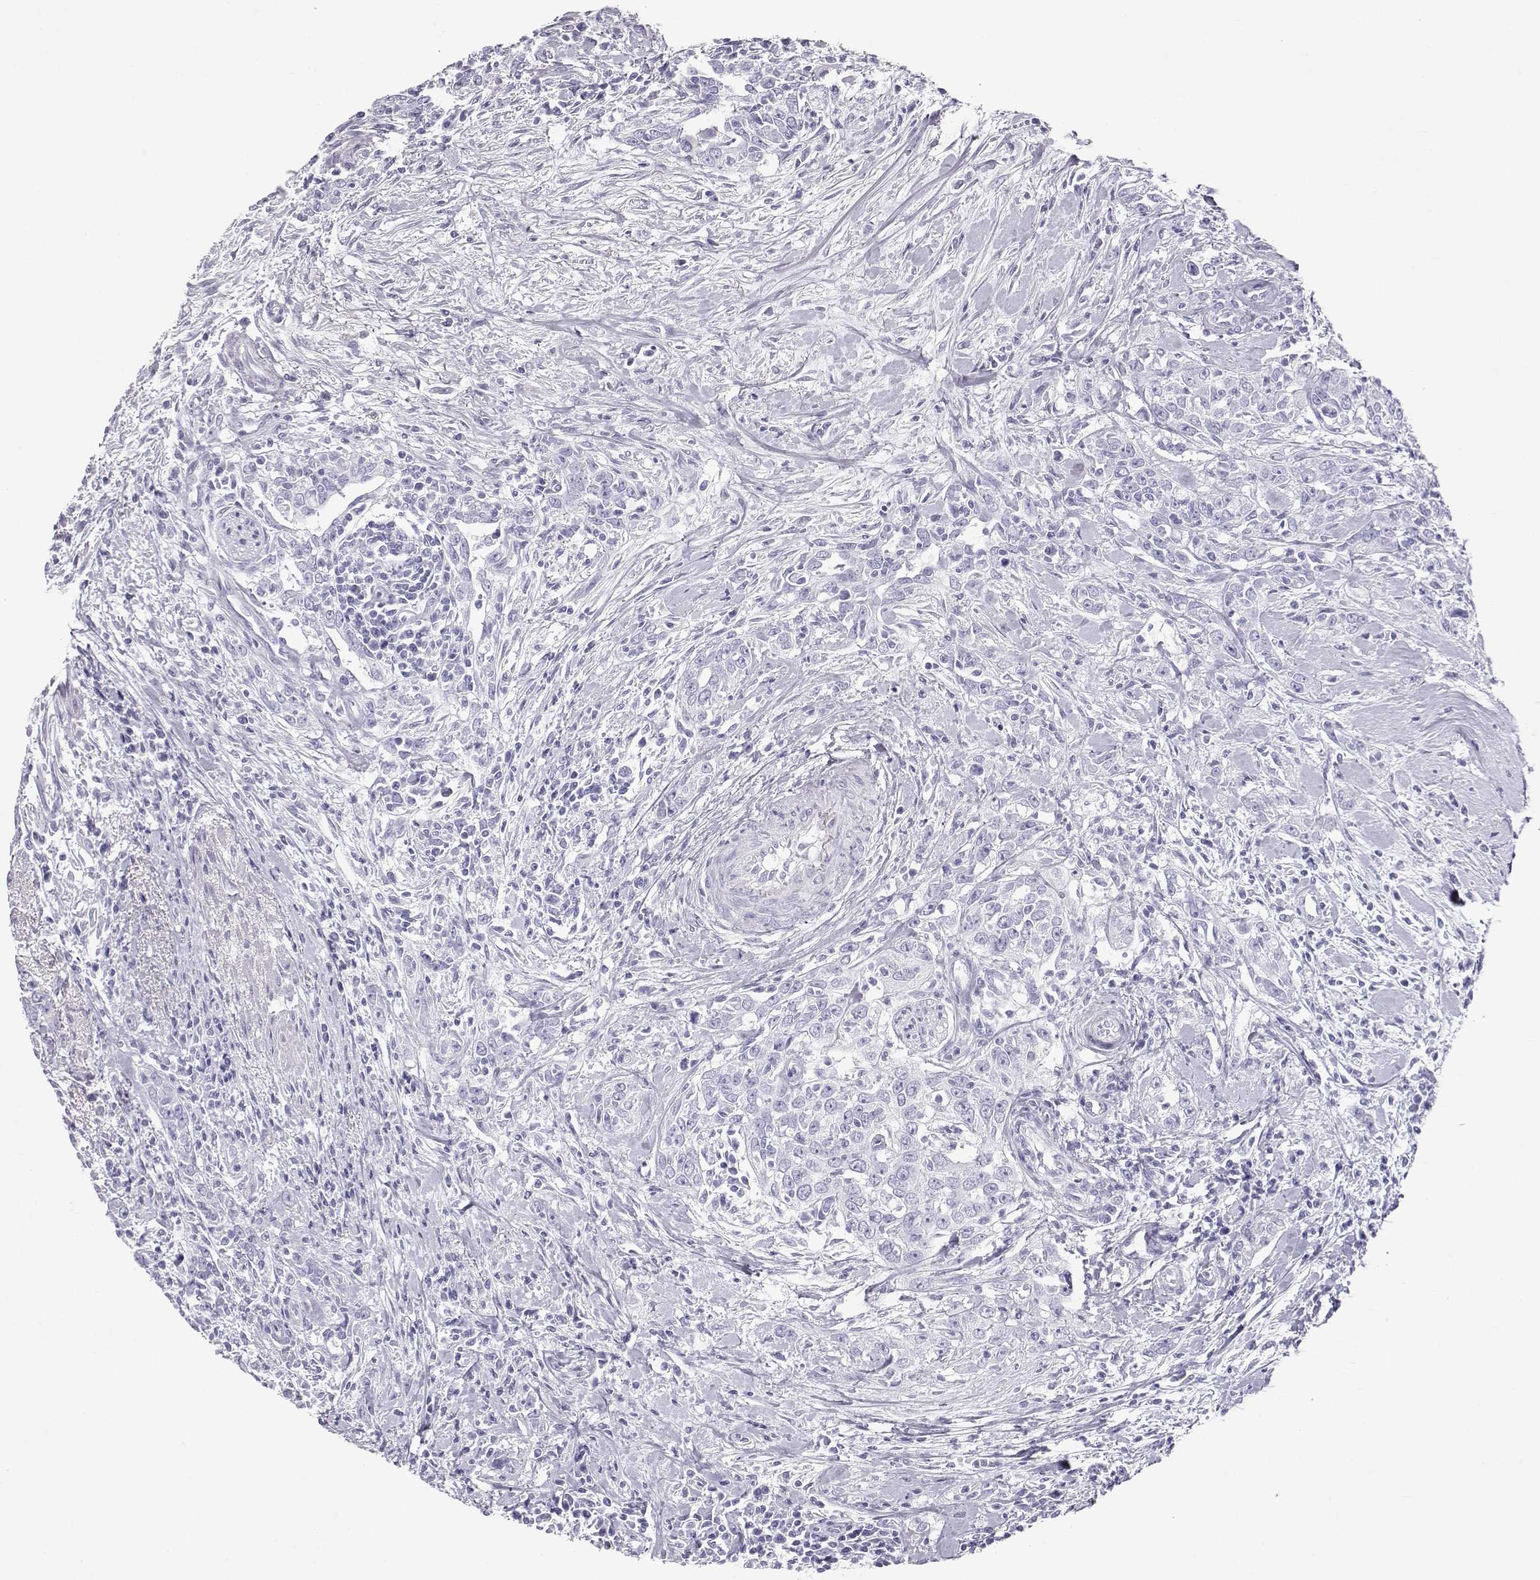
{"staining": {"intensity": "negative", "quantity": "none", "location": "none"}, "tissue": "urothelial cancer", "cell_type": "Tumor cells", "image_type": "cancer", "snomed": [{"axis": "morphology", "description": "Urothelial carcinoma, High grade"}, {"axis": "topography", "description": "Urinary bladder"}], "caption": "Urothelial cancer was stained to show a protein in brown. There is no significant staining in tumor cells.", "gene": "RD3", "patient": {"sex": "male", "age": 83}}